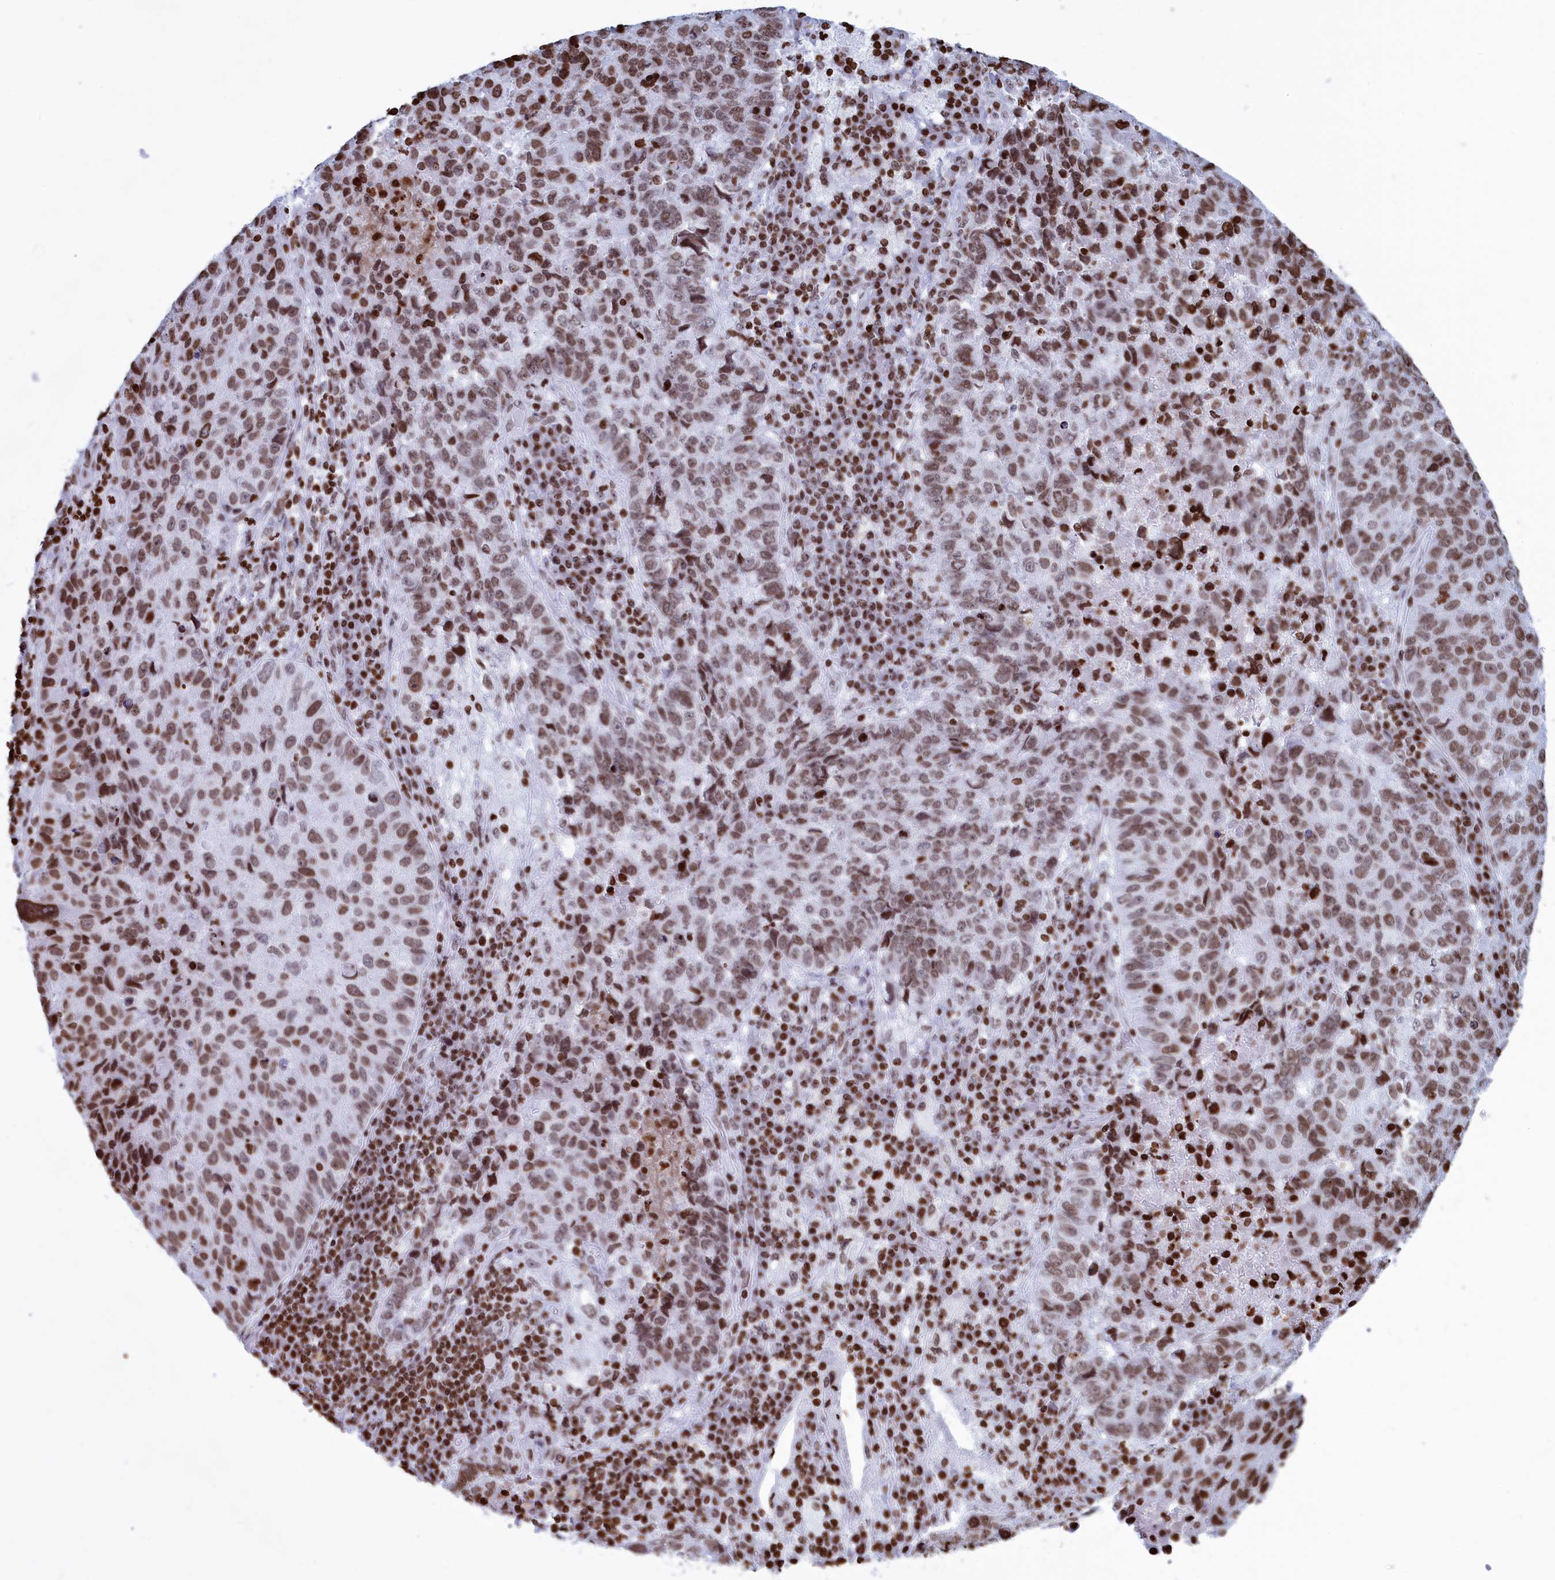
{"staining": {"intensity": "moderate", "quantity": ">75%", "location": "nuclear"}, "tissue": "lung cancer", "cell_type": "Tumor cells", "image_type": "cancer", "snomed": [{"axis": "morphology", "description": "Squamous cell carcinoma, NOS"}, {"axis": "topography", "description": "Lung"}], "caption": "Immunohistochemistry of lung cancer exhibits medium levels of moderate nuclear expression in approximately >75% of tumor cells. (DAB (3,3'-diaminobenzidine) = brown stain, brightfield microscopy at high magnification).", "gene": "APOBEC3A", "patient": {"sex": "male", "age": 73}}